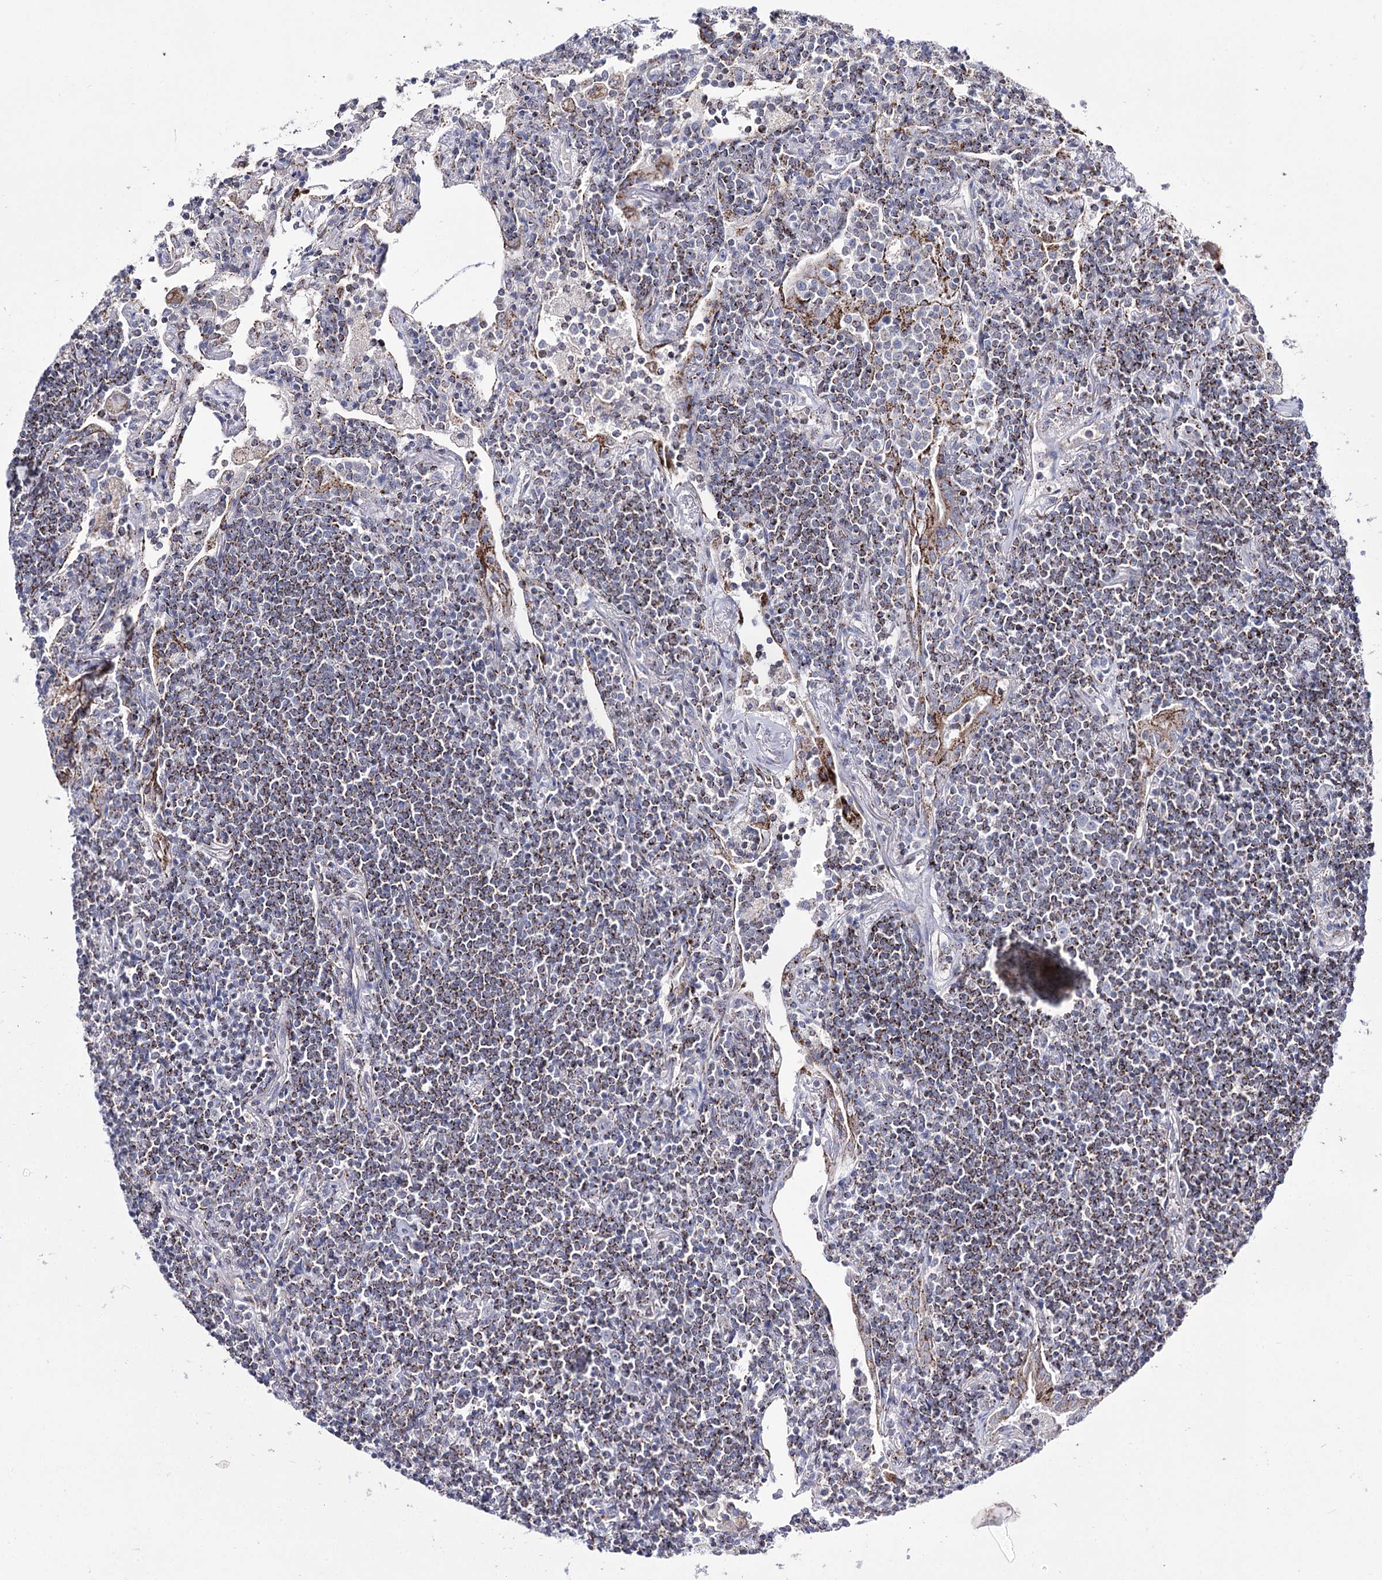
{"staining": {"intensity": "moderate", "quantity": ">75%", "location": "cytoplasmic/membranous"}, "tissue": "lymphoma", "cell_type": "Tumor cells", "image_type": "cancer", "snomed": [{"axis": "morphology", "description": "Malignant lymphoma, non-Hodgkin's type, Low grade"}, {"axis": "topography", "description": "Lung"}], "caption": "Immunohistochemistry photomicrograph of malignant lymphoma, non-Hodgkin's type (low-grade) stained for a protein (brown), which reveals medium levels of moderate cytoplasmic/membranous staining in about >75% of tumor cells.", "gene": "OSBPL5", "patient": {"sex": "female", "age": 71}}